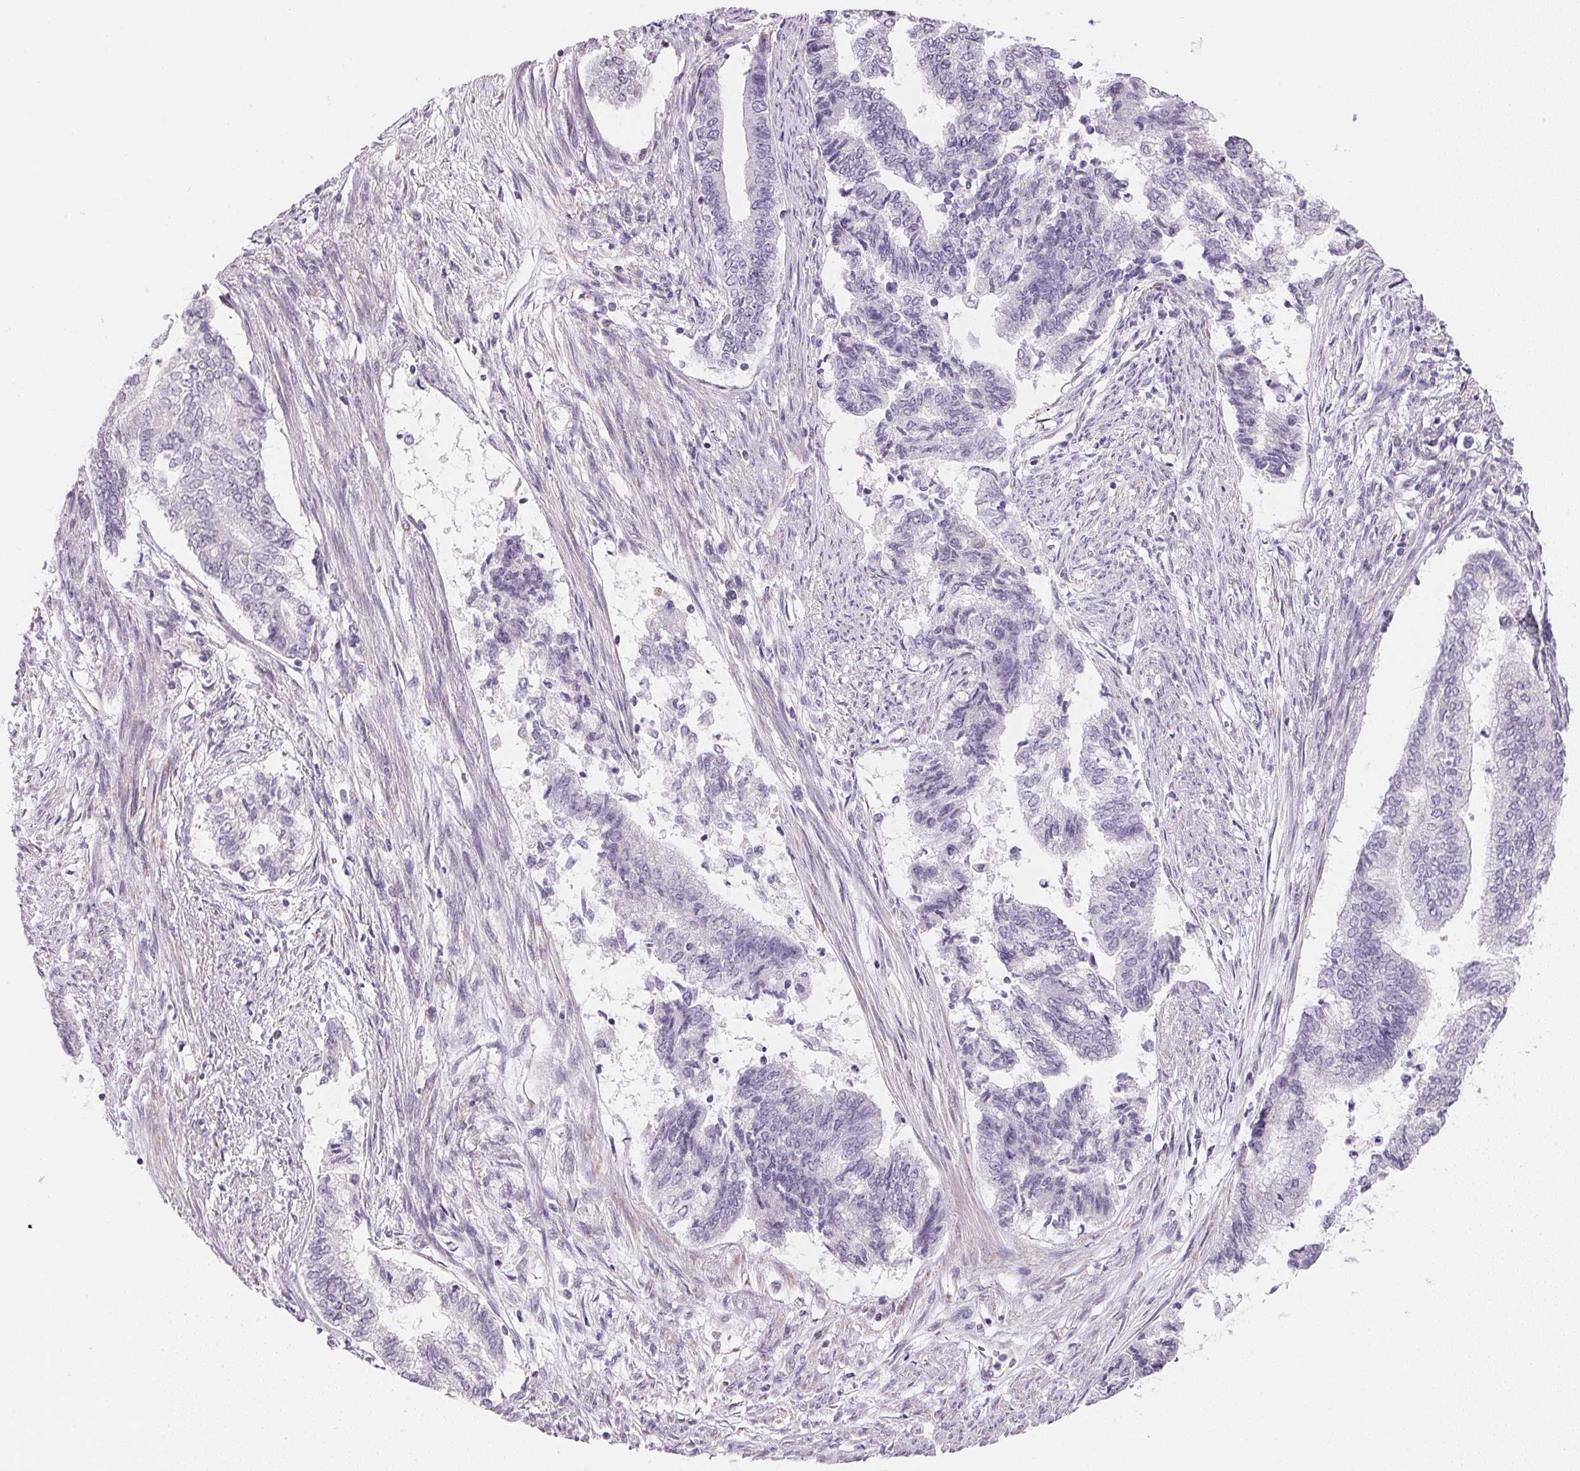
{"staining": {"intensity": "negative", "quantity": "none", "location": "none"}, "tissue": "endometrial cancer", "cell_type": "Tumor cells", "image_type": "cancer", "snomed": [{"axis": "morphology", "description": "Adenocarcinoma, NOS"}, {"axis": "topography", "description": "Endometrium"}], "caption": "Histopathology image shows no significant protein staining in tumor cells of endometrial cancer (adenocarcinoma).", "gene": "GIPC2", "patient": {"sex": "female", "age": 65}}